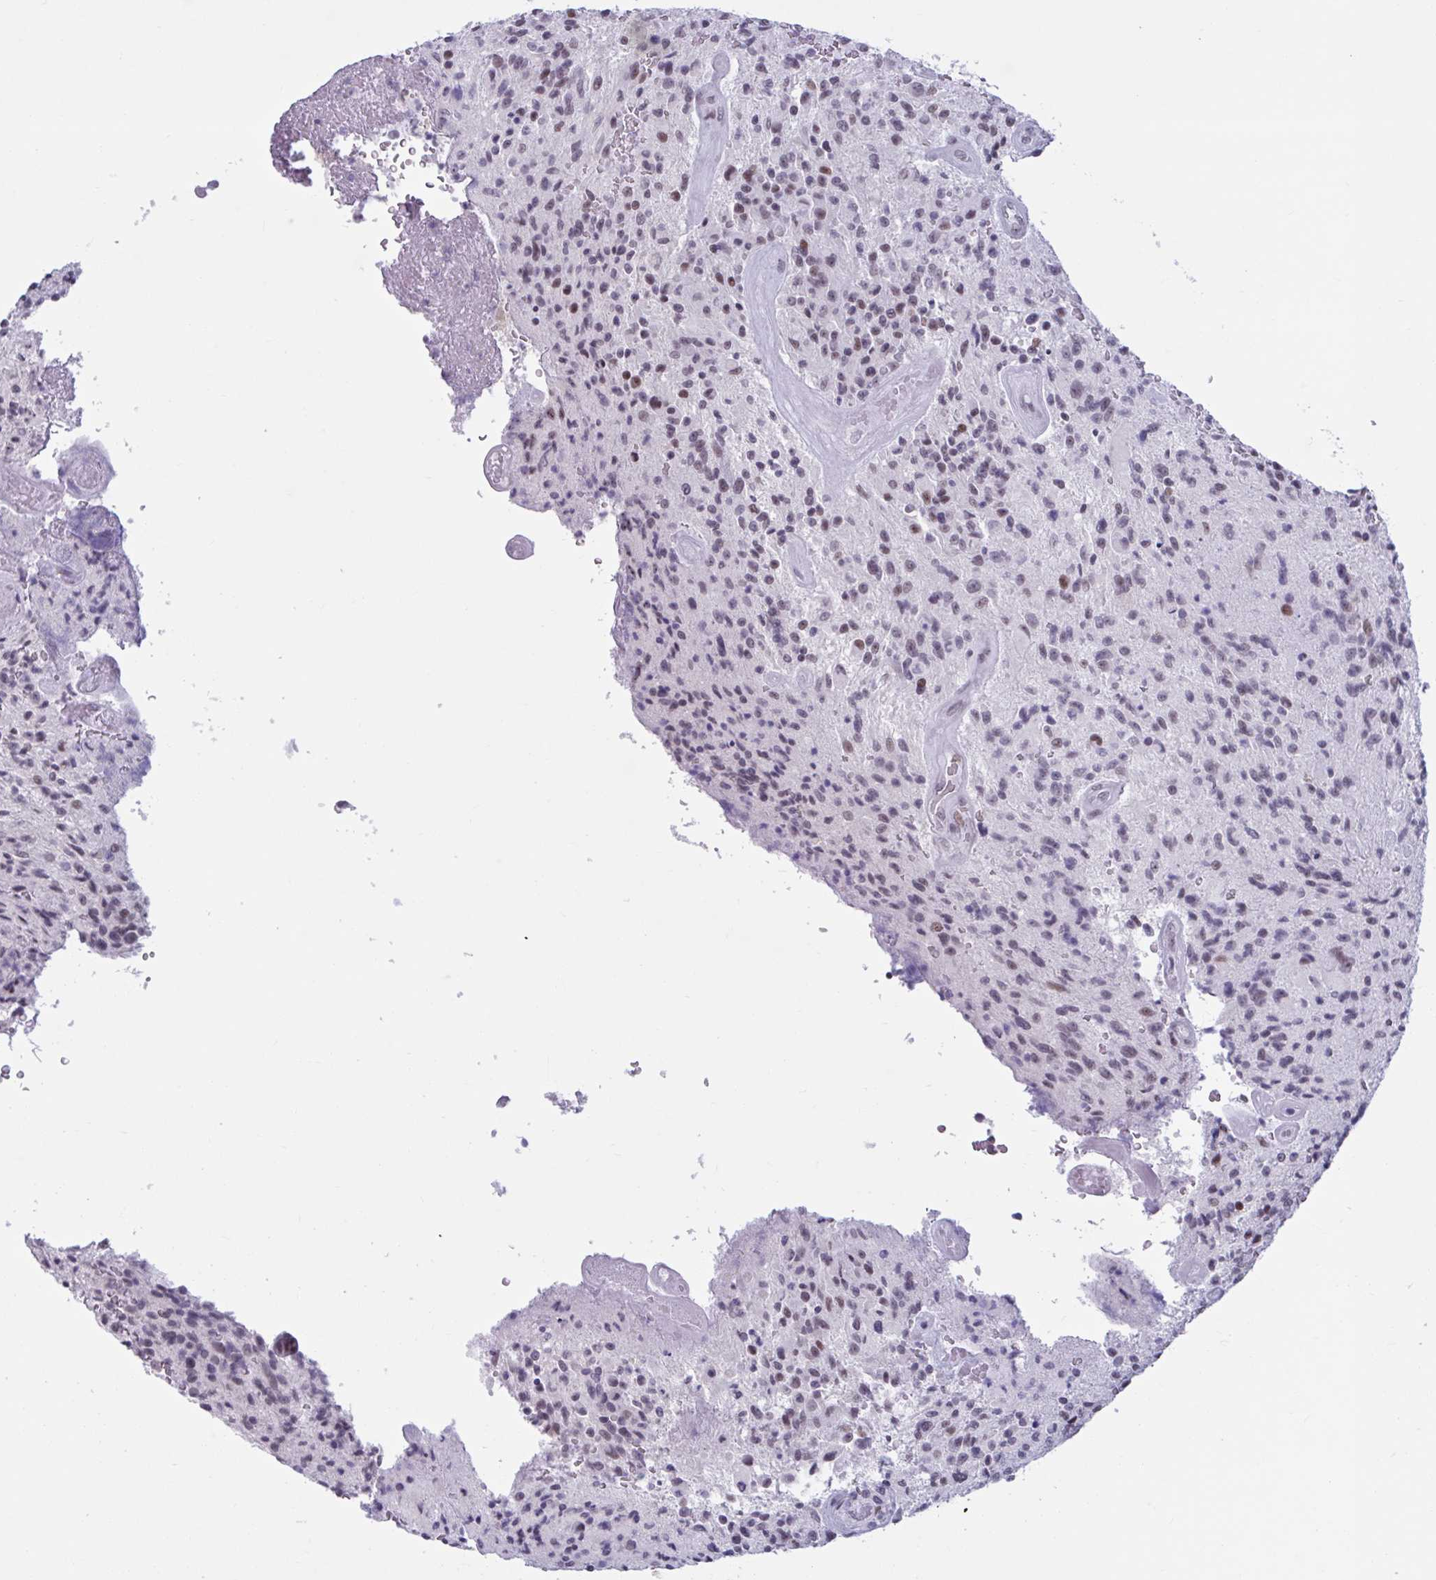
{"staining": {"intensity": "moderate", "quantity": "<25%", "location": "nuclear"}, "tissue": "glioma", "cell_type": "Tumor cells", "image_type": "cancer", "snomed": [{"axis": "morphology", "description": "Normal tissue, NOS"}, {"axis": "morphology", "description": "Glioma, malignant, High grade"}, {"axis": "topography", "description": "Cerebral cortex"}], "caption": "This is an image of immunohistochemistry (IHC) staining of glioma, which shows moderate positivity in the nuclear of tumor cells.", "gene": "HSD17B6", "patient": {"sex": "male", "age": 56}}